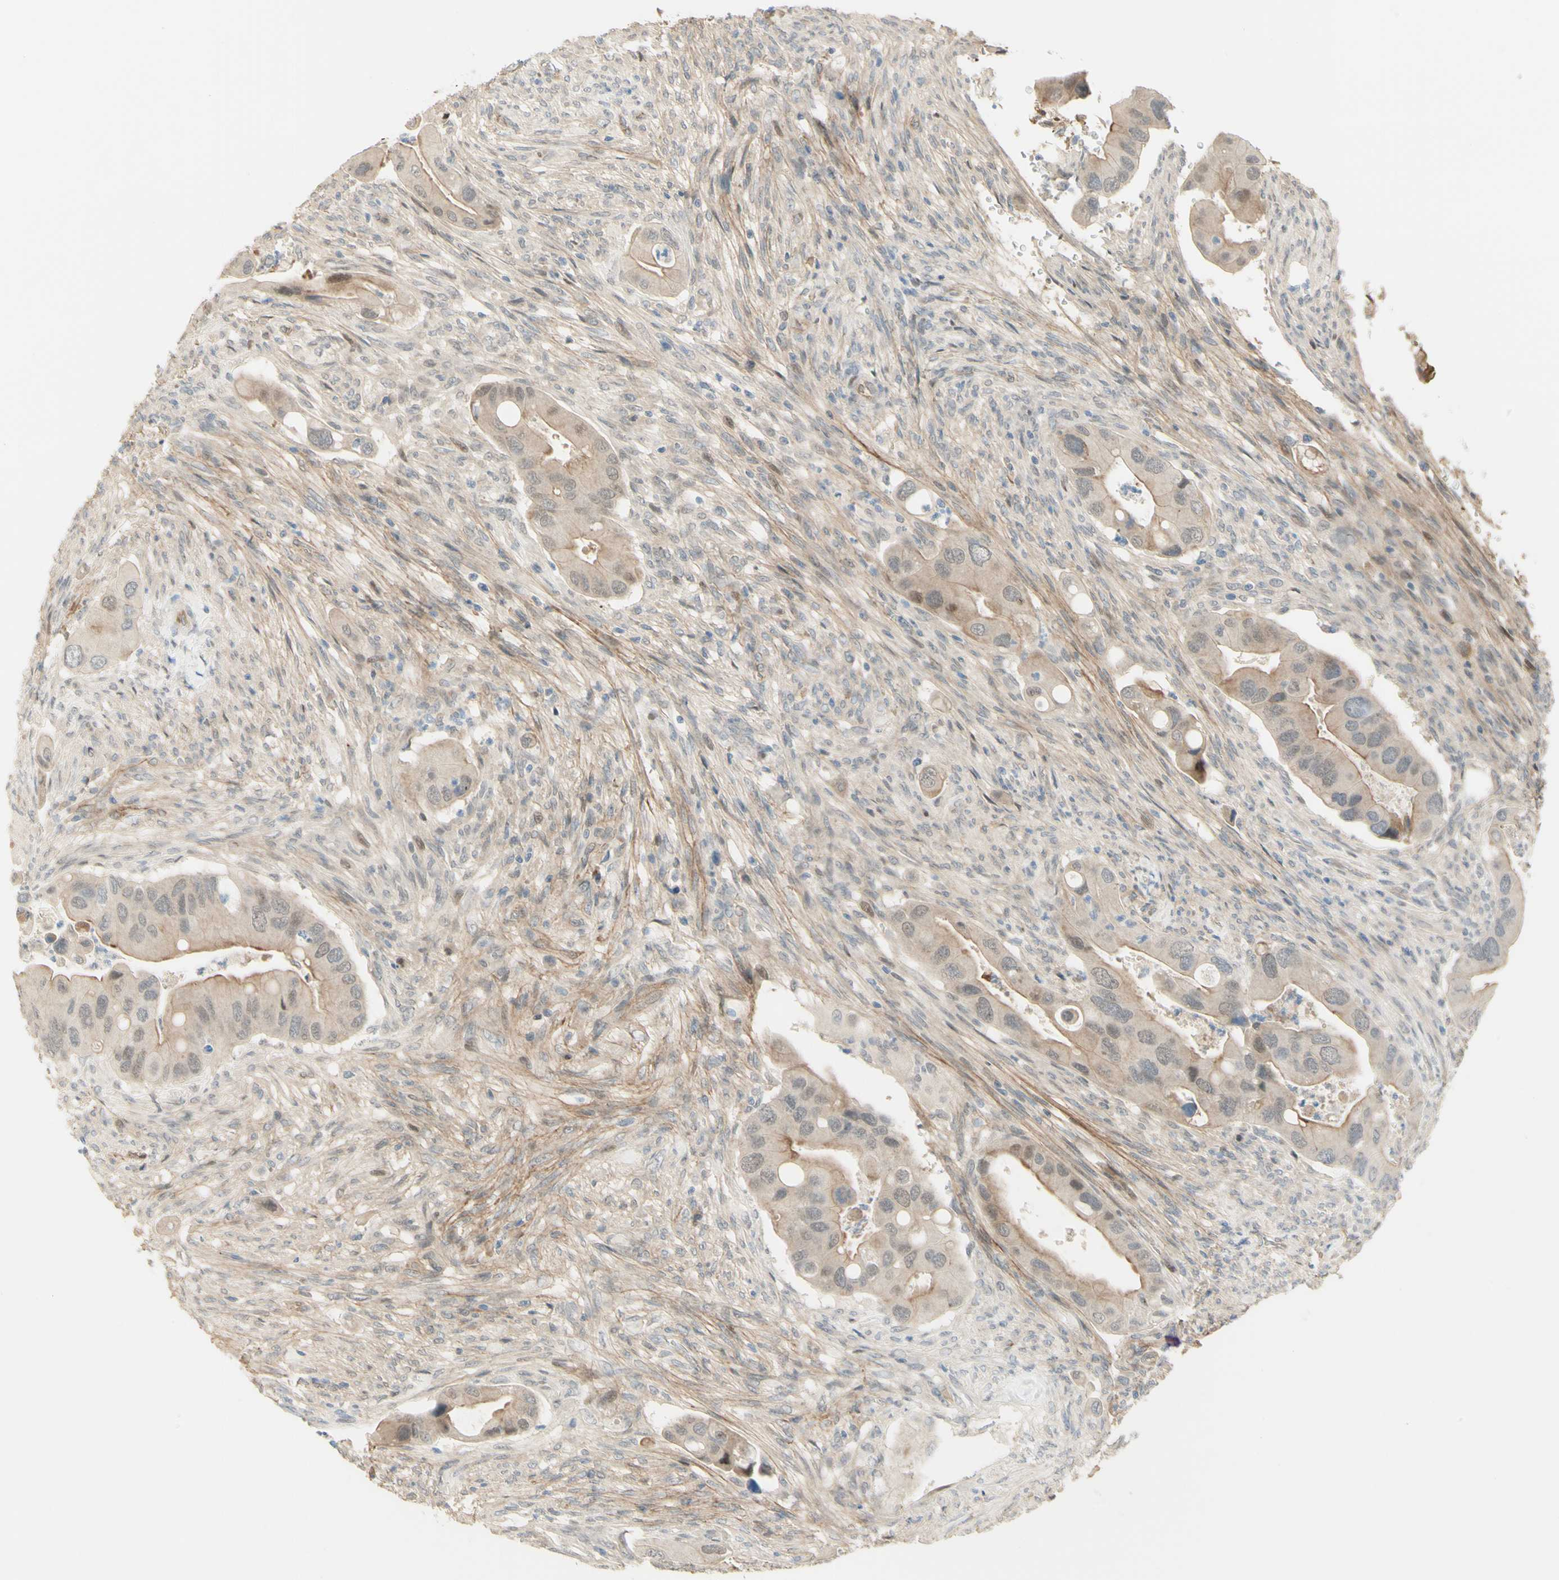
{"staining": {"intensity": "weak", "quantity": "25%-75%", "location": "cytoplasmic/membranous,nuclear"}, "tissue": "colorectal cancer", "cell_type": "Tumor cells", "image_type": "cancer", "snomed": [{"axis": "morphology", "description": "Adenocarcinoma, NOS"}, {"axis": "topography", "description": "Rectum"}], "caption": "Immunohistochemistry micrograph of colorectal adenocarcinoma stained for a protein (brown), which exhibits low levels of weak cytoplasmic/membranous and nuclear expression in about 25%-75% of tumor cells.", "gene": "ANGPT2", "patient": {"sex": "female", "age": 57}}